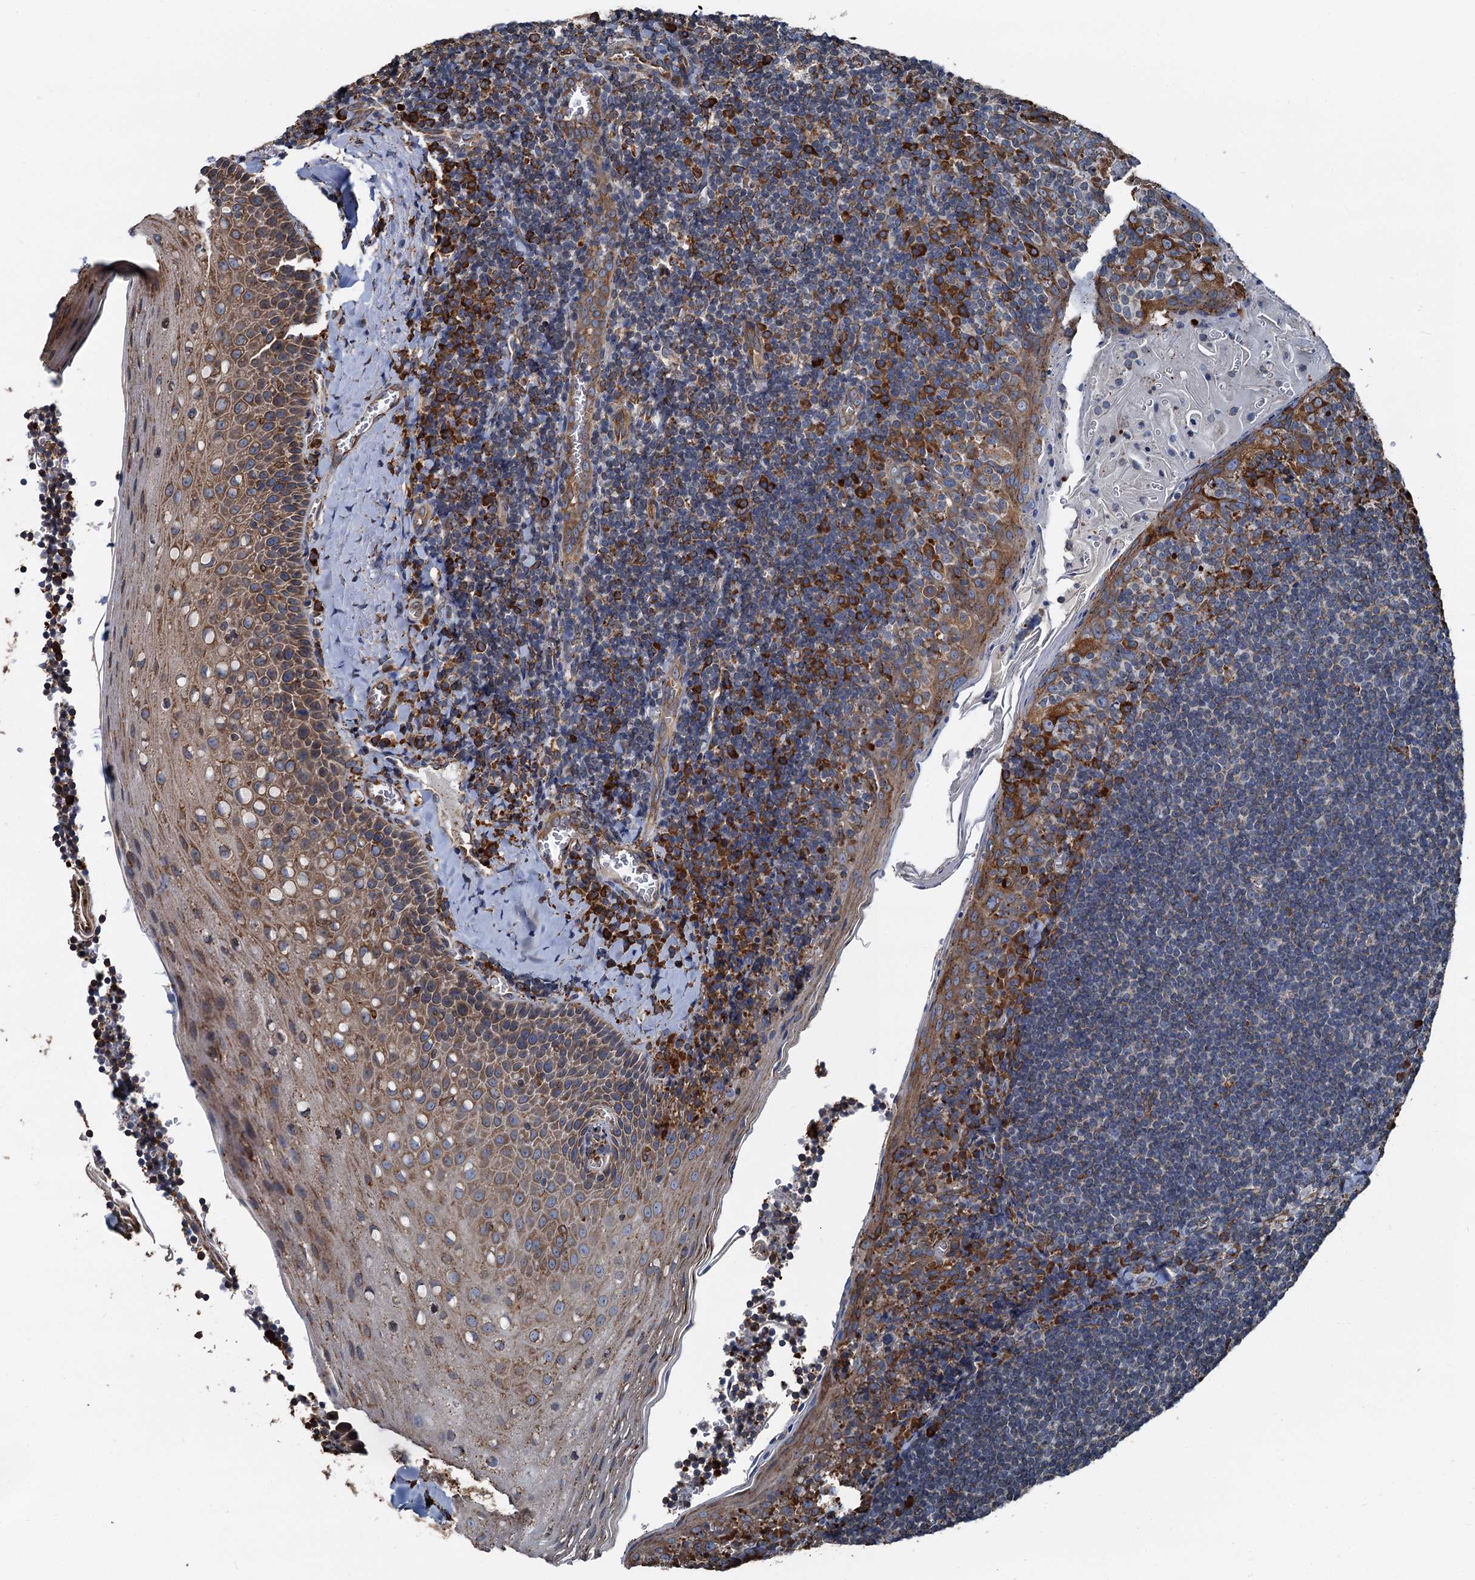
{"staining": {"intensity": "moderate", "quantity": "25%-75%", "location": "cytoplasmic/membranous"}, "tissue": "tonsil", "cell_type": "Germinal center cells", "image_type": "normal", "snomed": [{"axis": "morphology", "description": "Normal tissue, NOS"}, {"axis": "topography", "description": "Tonsil"}], "caption": "Human tonsil stained for a protein (brown) shows moderate cytoplasmic/membranous positive positivity in approximately 25%-75% of germinal center cells.", "gene": "NEURL1B", "patient": {"sex": "male", "age": 27}}